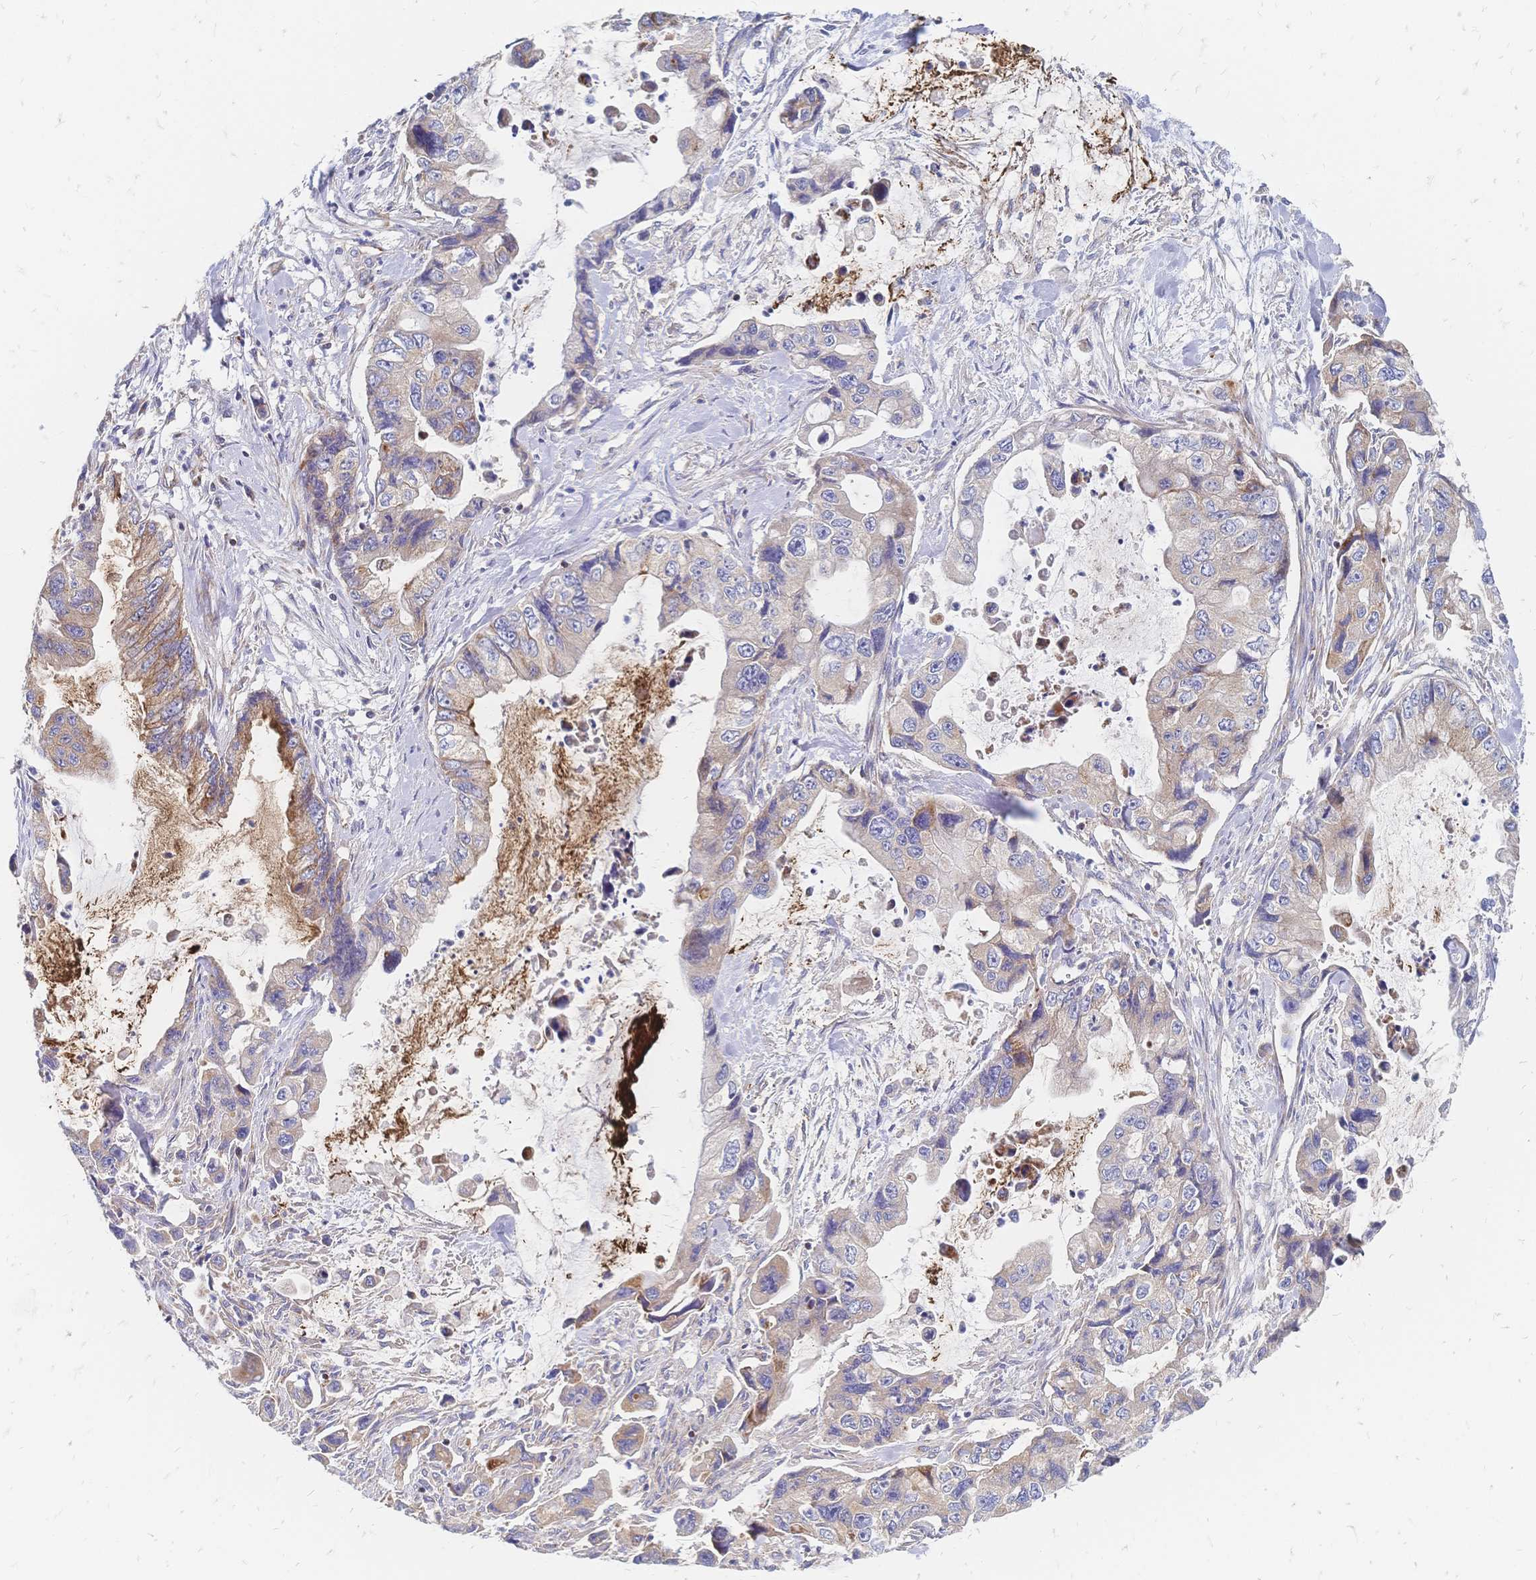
{"staining": {"intensity": "weak", "quantity": "<25%", "location": "cytoplasmic/membranous"}, "tissue": "stomach cancer", "cell_type": "Tumor cells", "image_type": "cancer", "snomed": [{"axis": "morphology", "description": "Adenocarcinoma, NOS"}, {"axis": "topography", "description": "Pancreas"}, {"axis": "topography", "description": "Stomach, upper"}, {"axis": "topography", "description": "Stomach"}], "caption": "Tumor cells are negative for brown protein staining in stomach cancer.", "gene": "SORBS1", "patient": {"sex": "male", "age": 77}}